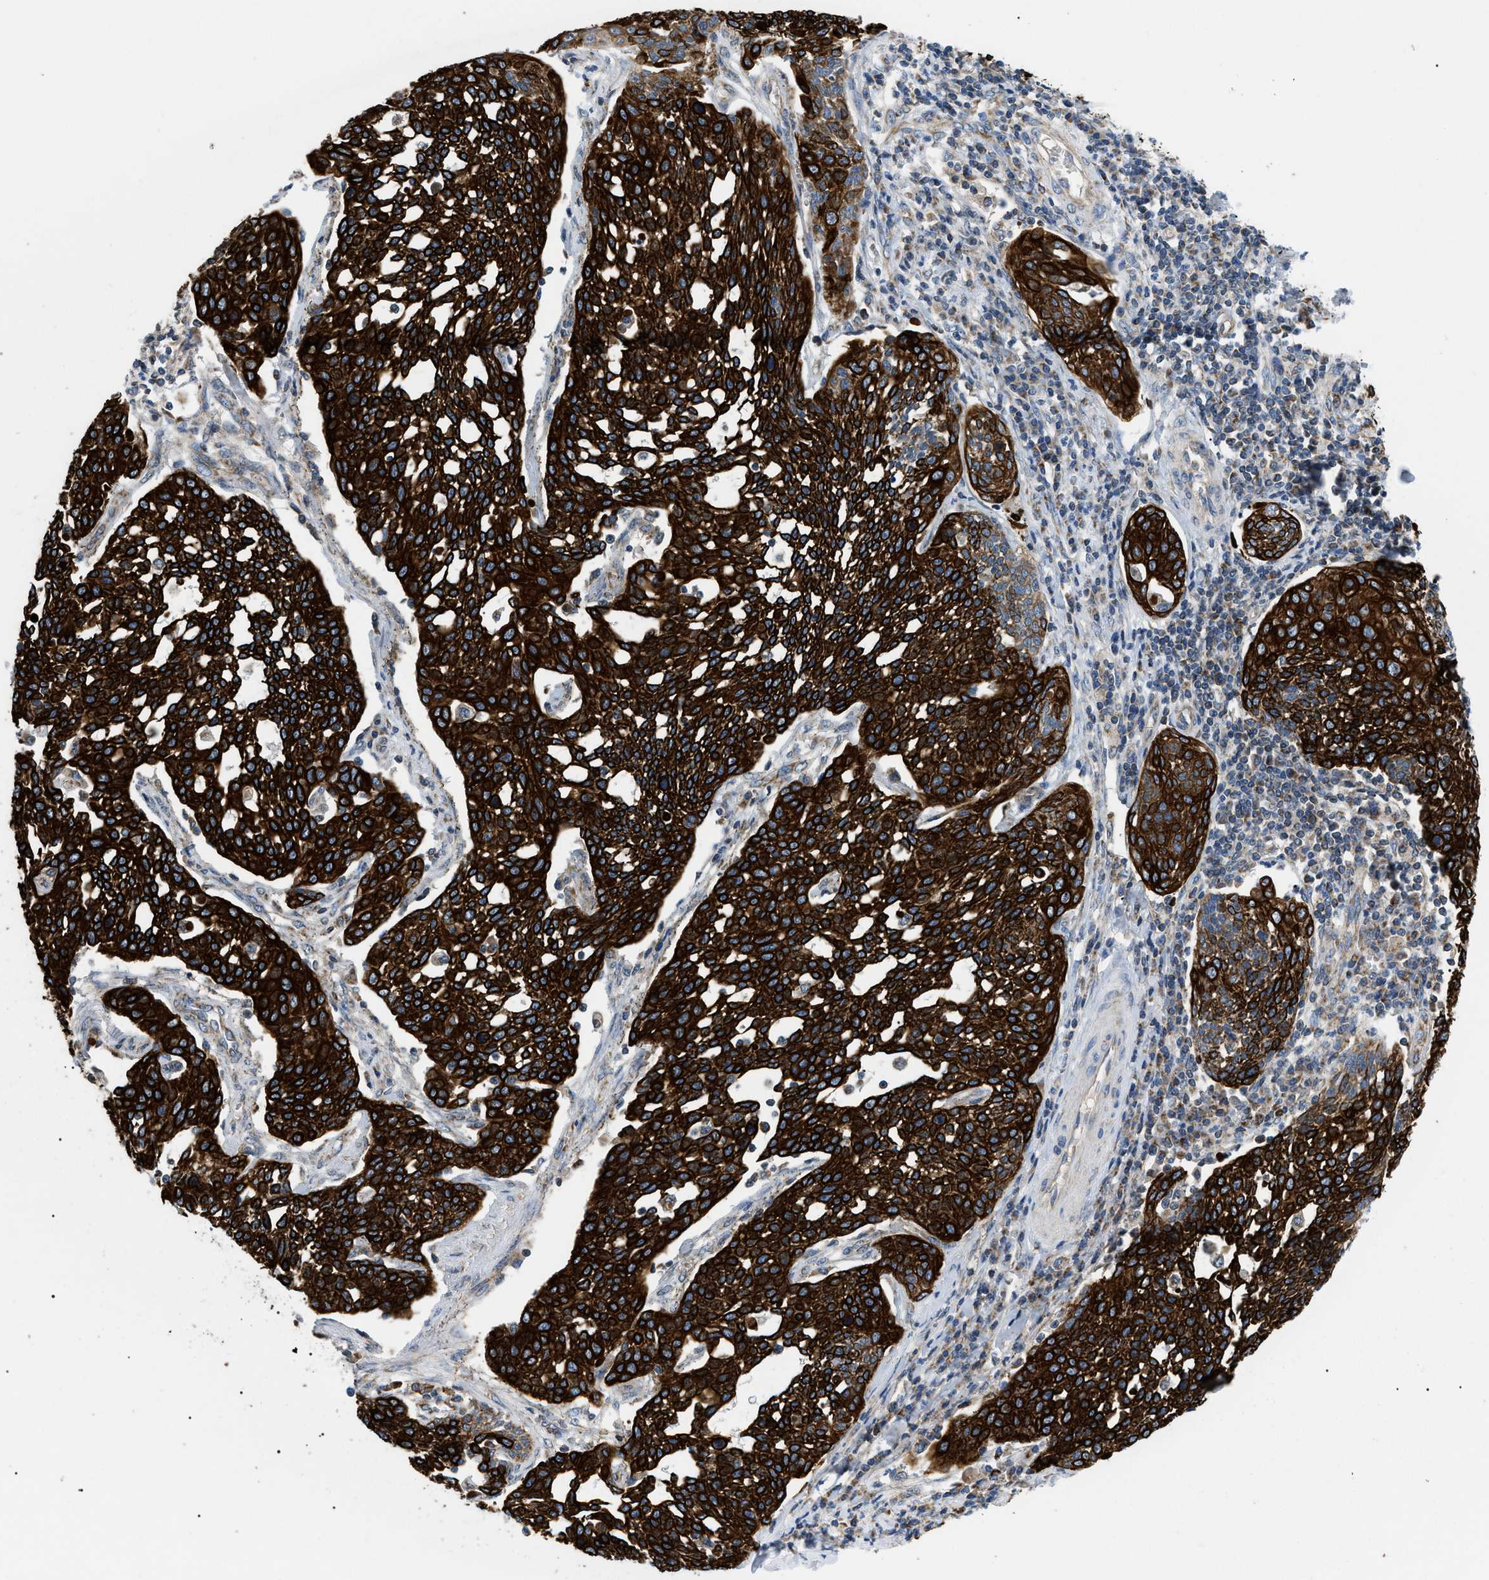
{"staining": {"intensity": "strong", "quantity": ">75%", "location": "cytoplasmic/membranous"}, "tissue": "cervical cancer", "cell_type": "Tumor cells", "image_type": "cancer", "snomed": [{"axis": "morphology", "description": "Squamous cell carcinoma, NOS"}, {"axis": "topography", "description": "Cervix"}], "caption": "DAB (3,3'-diaminobenzidine) immunohistochemical staining of cervical squamous cell carcinoma demonstrates strong cytoplasmic/membranous protein positivity in approximately >75% of tumor cells.", "gene": "TOMM6", "patient": {"sex": "female", "age": 34}}